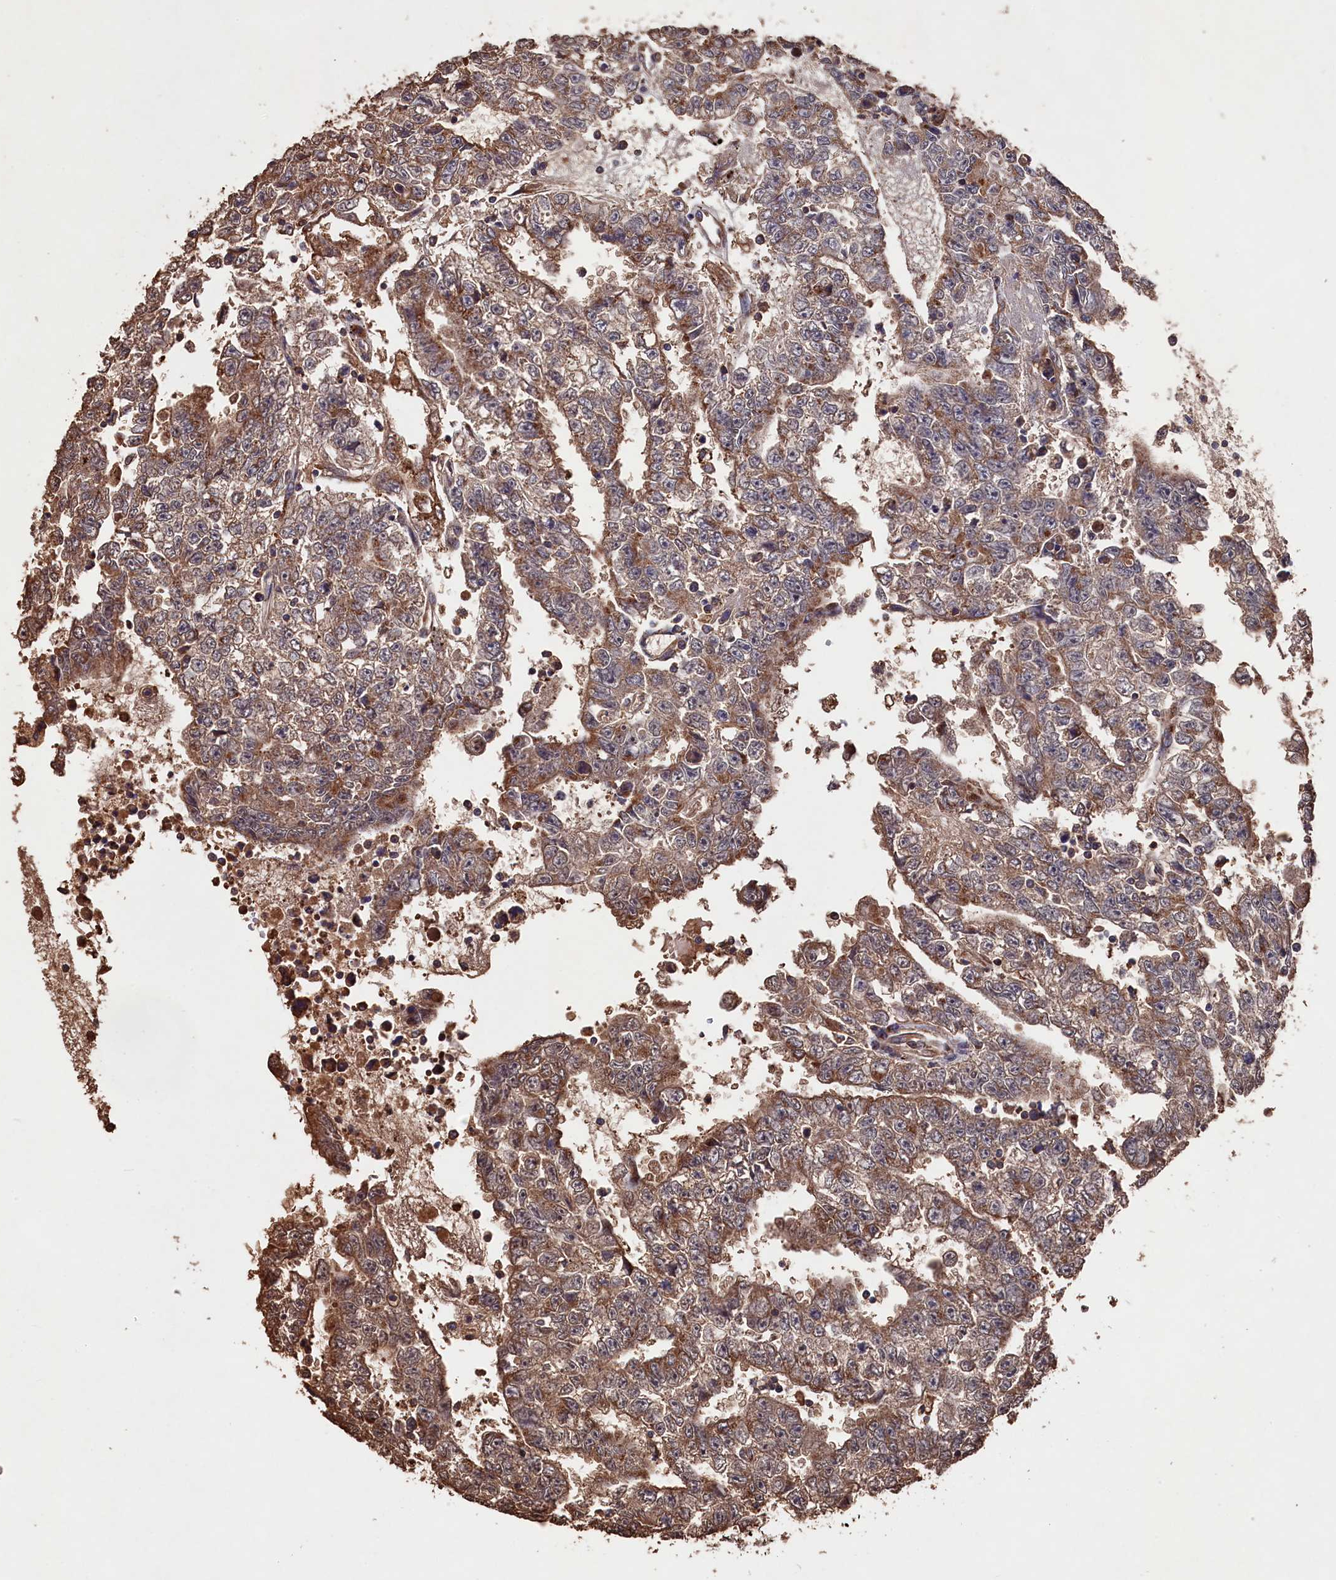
{"staining": {"intensity": "moderate", "quantity": ">75%", "location": "cytoplasmic/membranous"}, "tissue": "testis cancer", "cell_type": "Tumor cells", "image_type": "cancer", "snomed": [{"axis": "morphology", "description": "Carcinoma, Embryonal, NOS"}, {"axis": "topography", "description": "Testis"}], "caption": "This histopathology image exhibits testis cancer (embryonal carcinoma) stained with immunohistochemistry (IHC) to label a protein in brown. The cytoplasmic/membranous of tumor cells show moderate positivity for the protein. Nuclei are counter-stained blue.", "gene": "NAA60", "patient": {"sex": "male", "age": 25}}